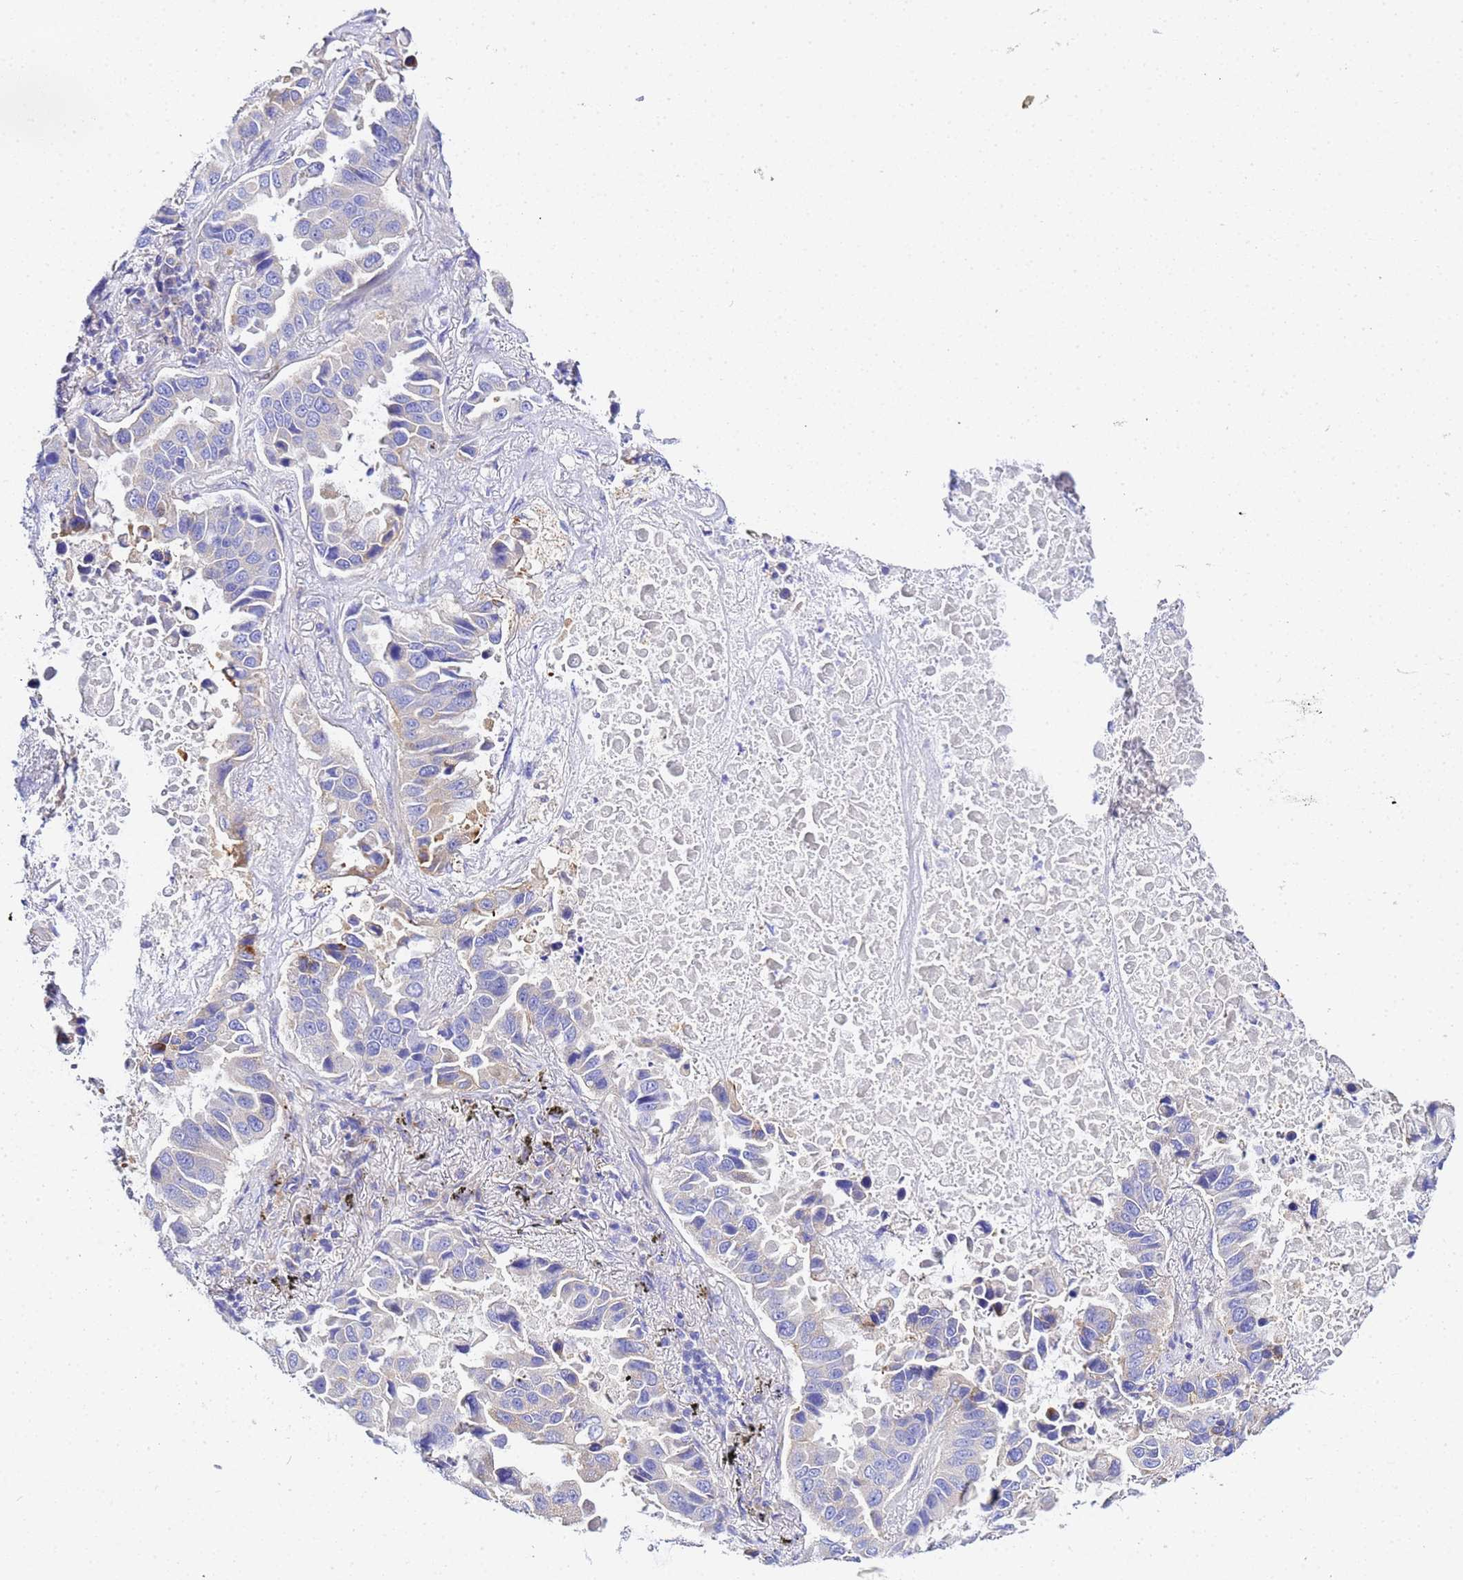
{"staining": {"intensity": "moderate", "quantity": "<25%", "location": "cytoplasmic/membranous"}, "tissue": "lung cancer", "cell_type": "Tumor cells", "image_type": "cancer", "snomed": [{"axis": "morphology", "description": "Adenocarcinoma, NOS"}, {"axis": "topography", "description": "Lung"}], "caption": "Protein staining of lung adenocarcinoma tissue displays moderate cytoplasmic/membranous expression in approximately <25% of tumor cells.", "gene": "VTI1B", "patient": {"sex": "male", "age": 64}}